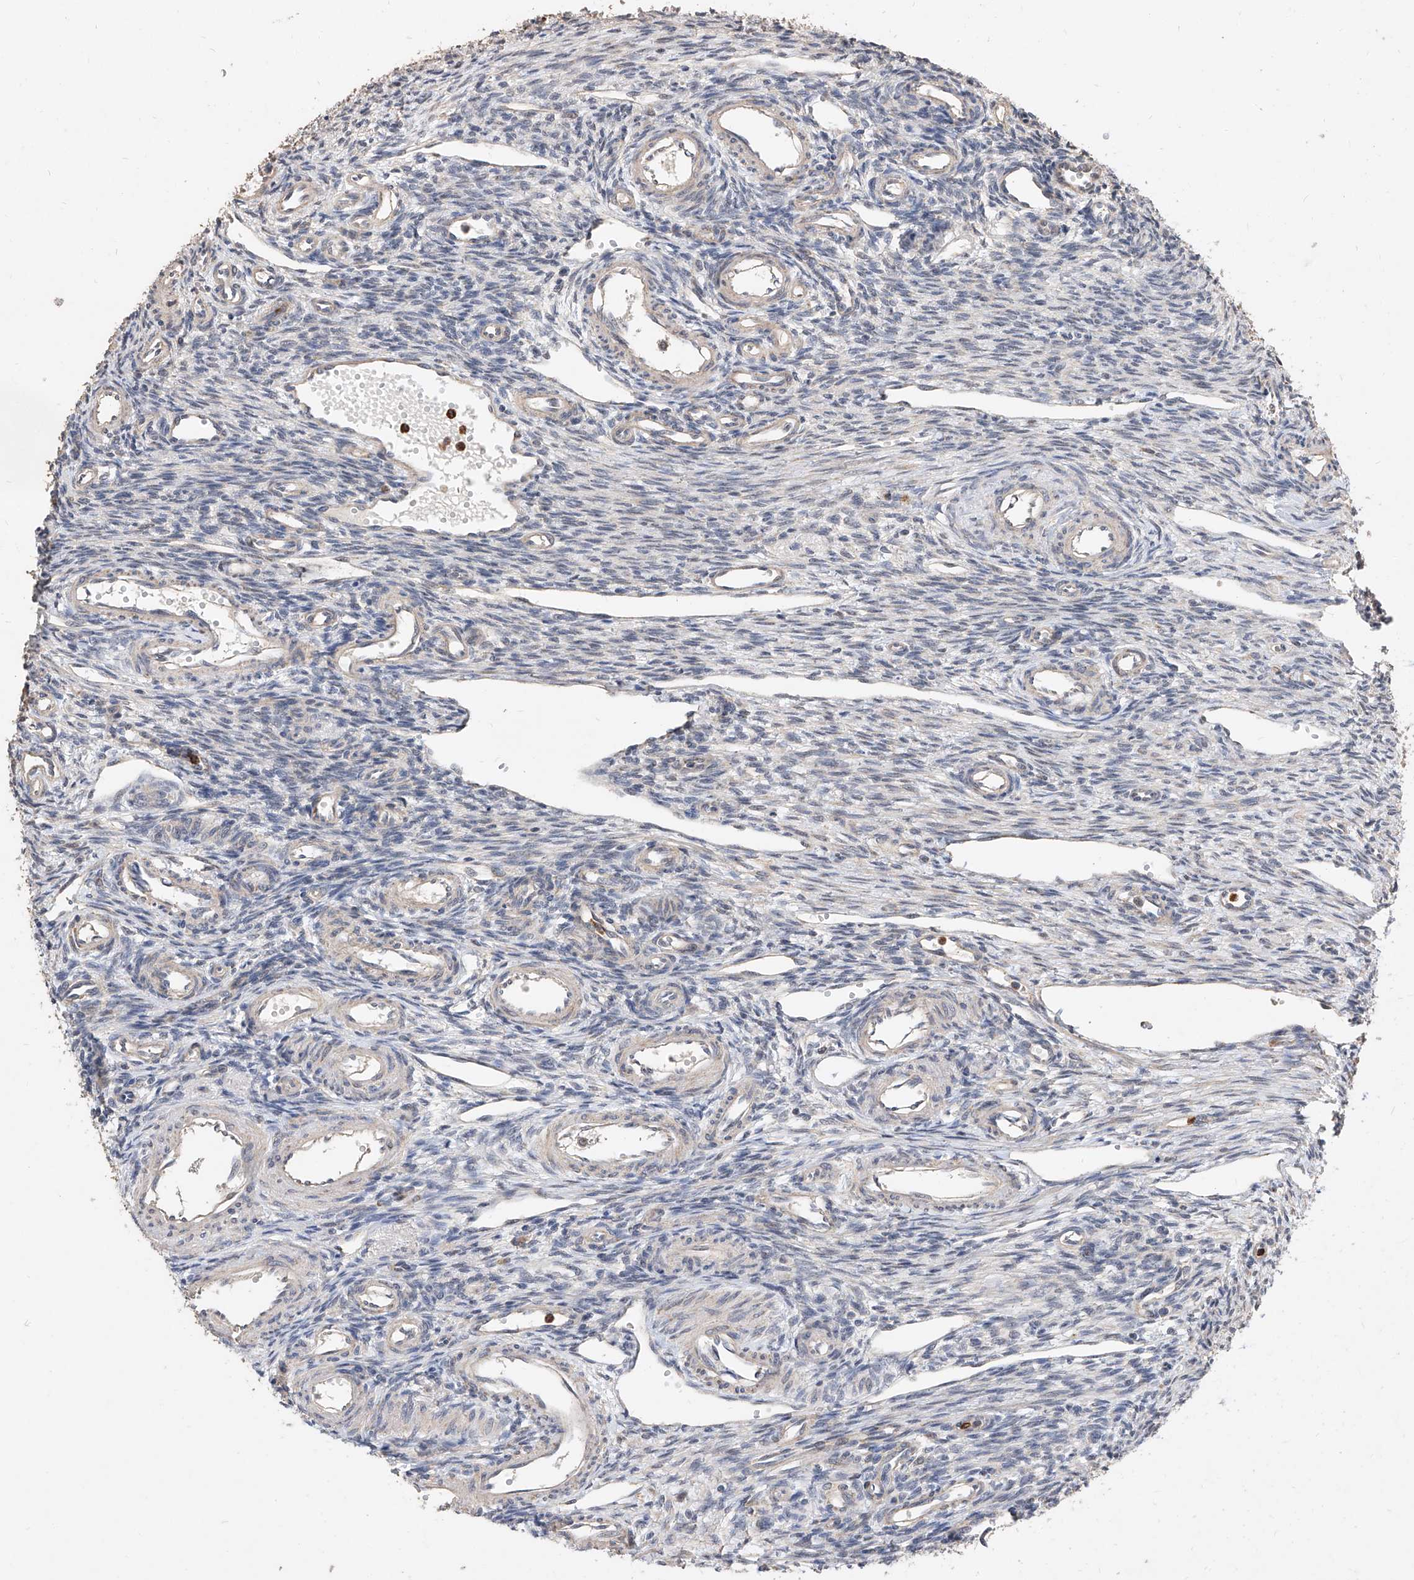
{"staining": {"intensity": "negative", "quantity": "none", "location": "none"}, "tissue": "ovary", "cell_type": "Ovarian stroma cells", "image_type": "normal", "snomed": [{"axis": "morphology", "description": "Normal tissue, NOS"}, {"axis": "morphology", "description": "Cyst, NOS"}, {"axis": "topography", "description": "Ovary"}], "caption": "Immunohistochemical staining of unremarkable human ovary shows no significant expression in ovarian stroma cells. (Stains: DAB IHC with hematoxylin counter stain, Microscopy: brightfield microscopy at high magnification).", "gene": "MFSD4B", "patient": {"sex": "female", "age": 33}}